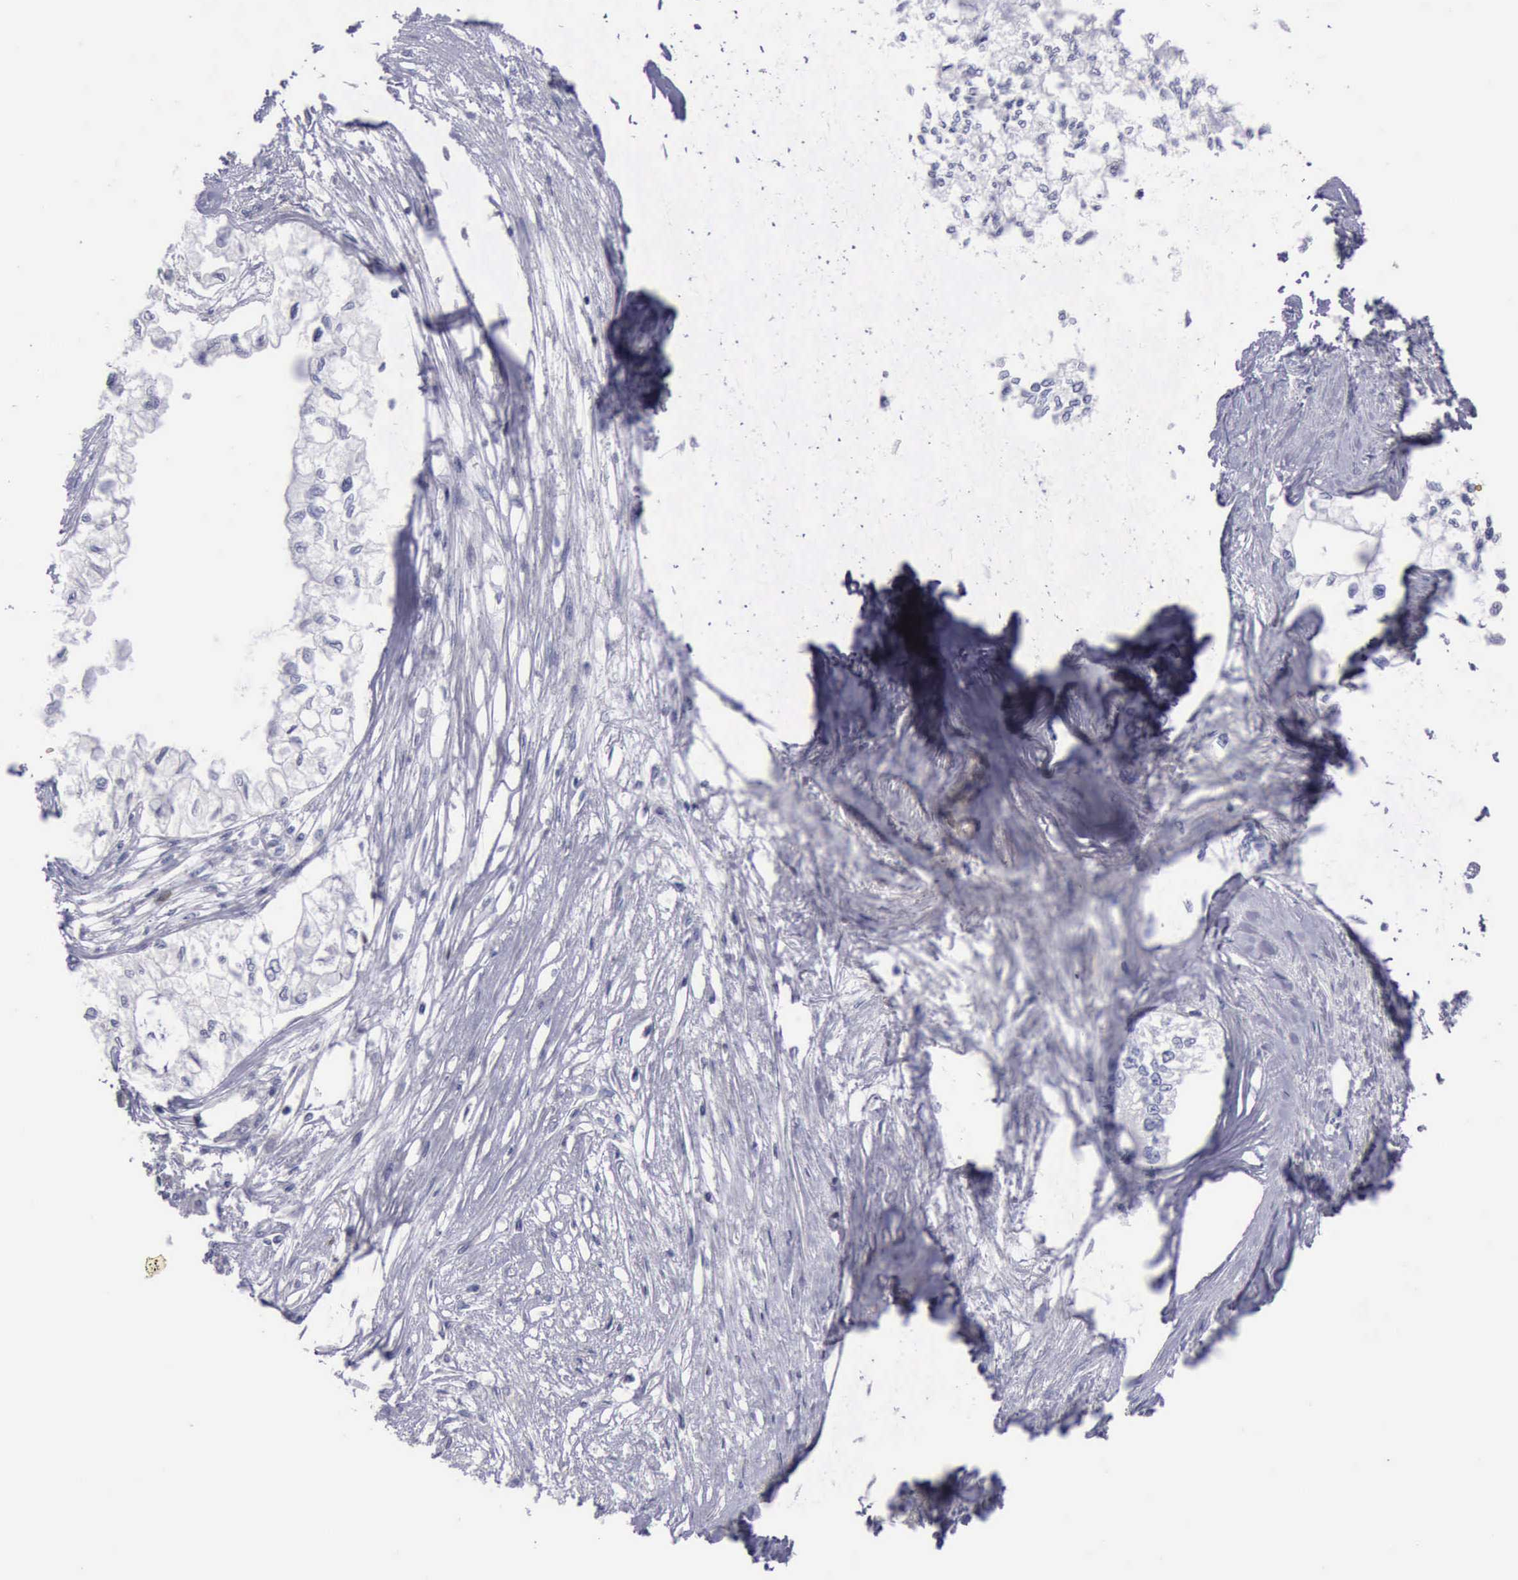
{"staining": {"intensity": "negative", "quantity": "none", "location": "none"}, "tissue": "pancreatic cancer", "cell_type": "Tumor cells", "image_type": "cancer", "snomed": [{"axis": "morphology", "description": "Adenocarcinoma, NOS"}, {"axis": "topography", "description": "Pancreas"}], "caption": "There is no significant positivity in tumor cells of pancreatic cancer (adenocarcinoma).", "gene": "CEP128", "patient": {"sex": "male", "age": 79}}